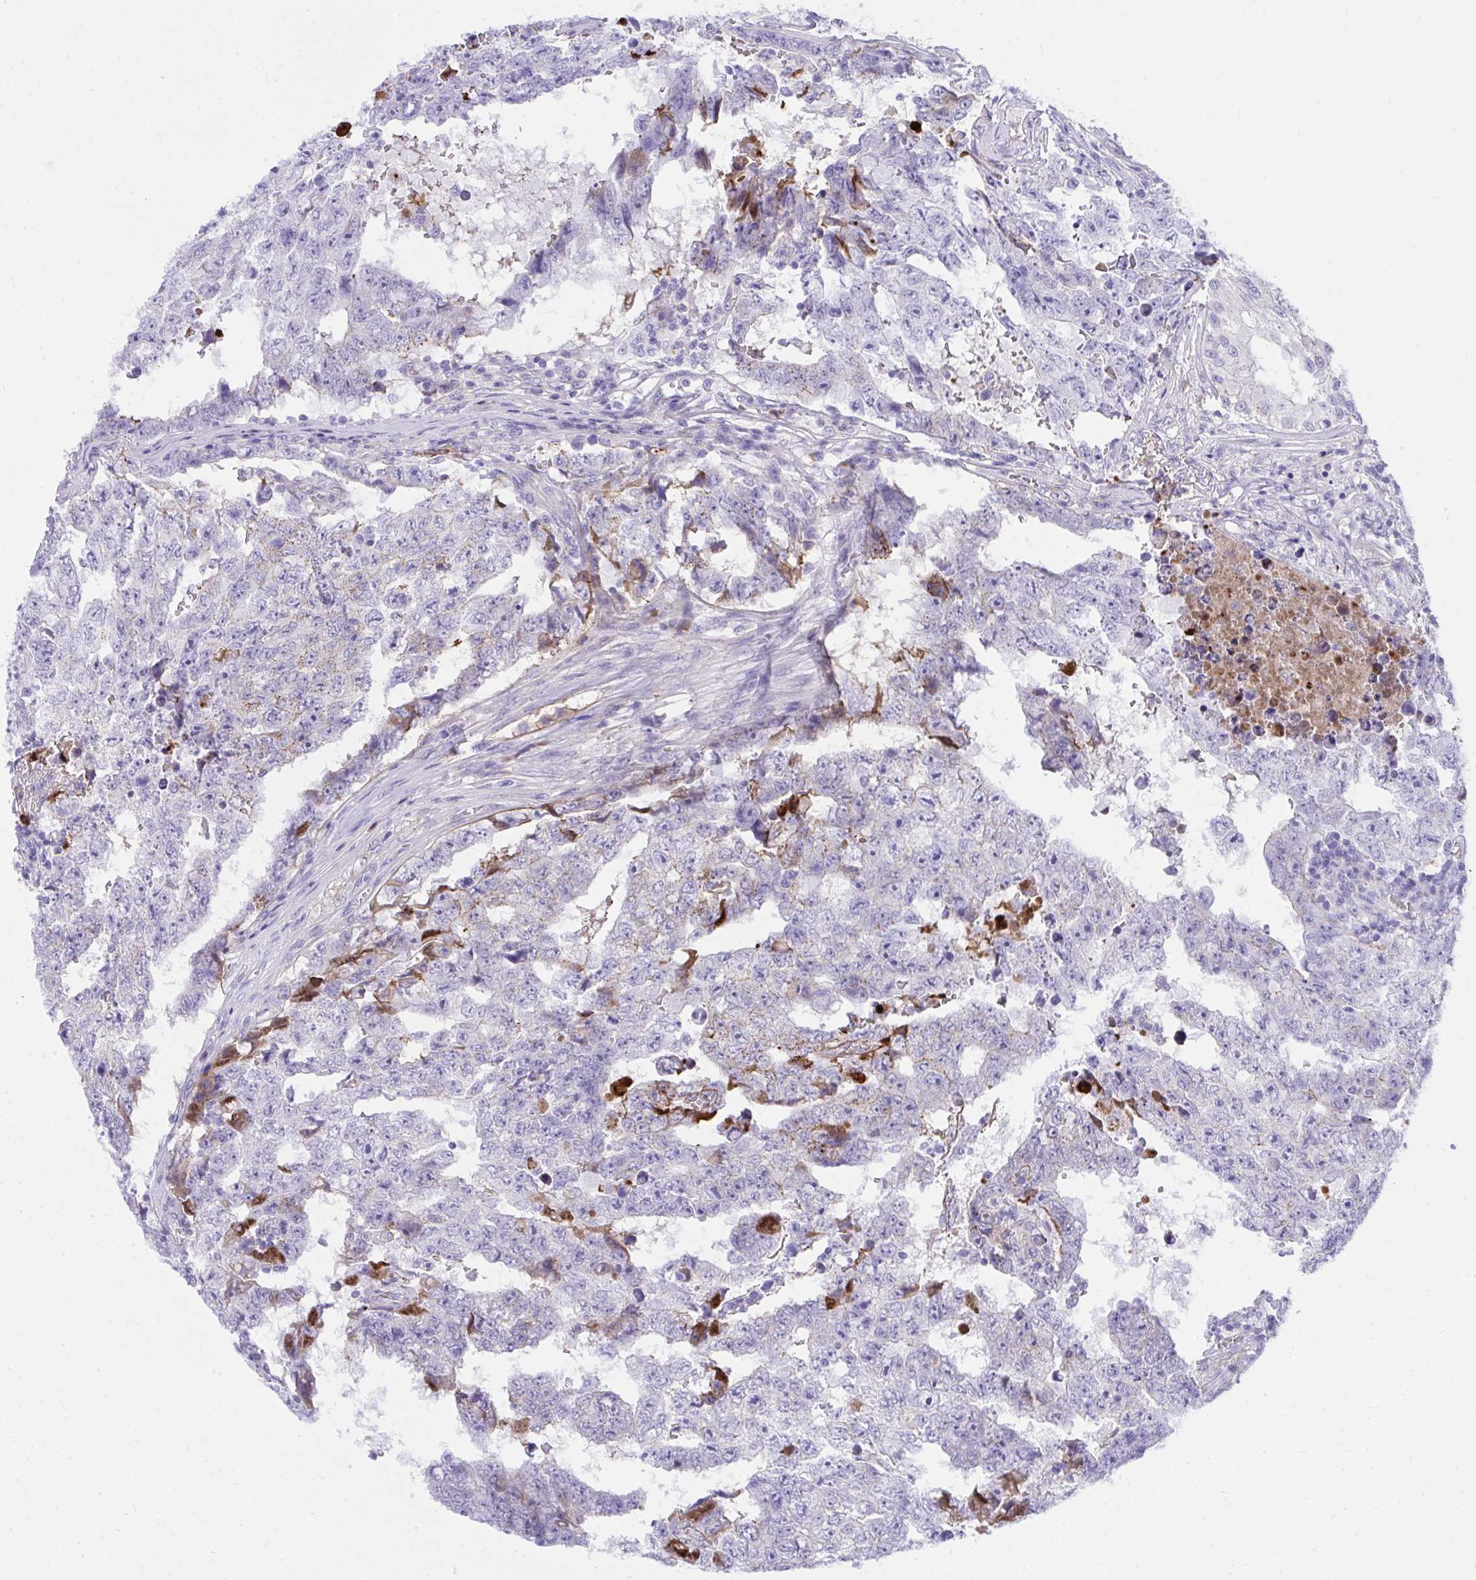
{"staining": {"intensity": "negative", "quantity": "none", "location": "none"}, "tissue": "testis cancer", "cell_type": "Tumor cells", "image_type": "cancer", "snomed": [{"axis": "morphology", "description": "Carcinoma, Embryonal, NOS"}, {"axis": "topography", "description": "Testis"}], "caption": "IHC photomicrograph of human embryonal carcinoma (testis) stained for a protein (brown), which exhibits no positivity in tumor cells.", "gene": "HRG", "patient": {"sex": "male", "age": 25}}